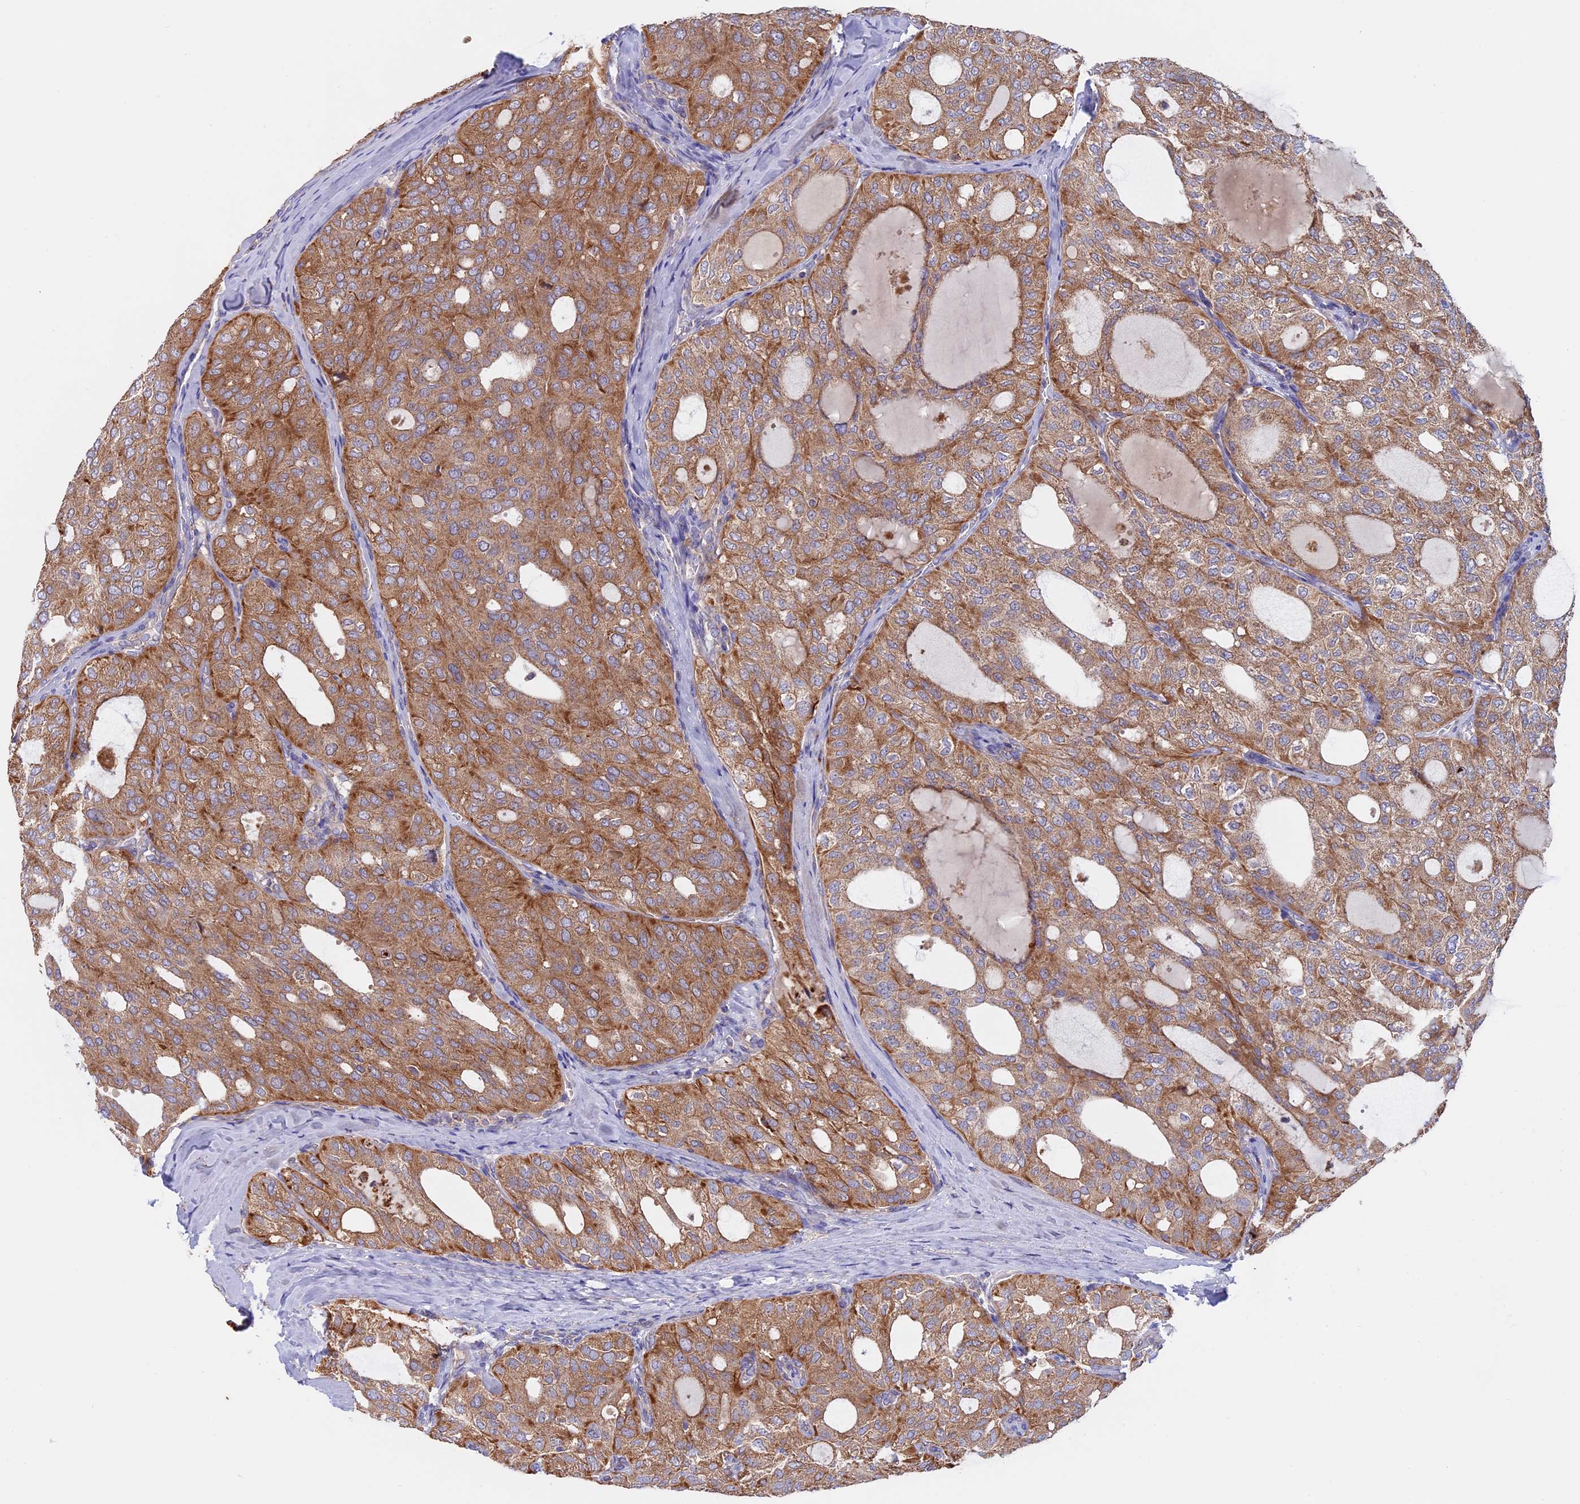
{"staining": {"intensity": "moderate", "quantity": ">75%", "location": "cytoplasmic/membranous"}, "tissue": "thyroid cancer", "cell_type": "Tumor cells", "image_type": "cancer", "snomed": [{"axis": "morphology", "description": "Follicular adenoma carcinoma, NOS"}, {"axis": "topography", "description": "Thyroid gland"}], "caption": "An image of thyroid follicular adenoma carcinoma stained for a protein shows moderate cytoplasmic/membranous brown staining in tumor cells.", "gene": "PTPN9", "patient": {"sex": "male", "age": 75}}